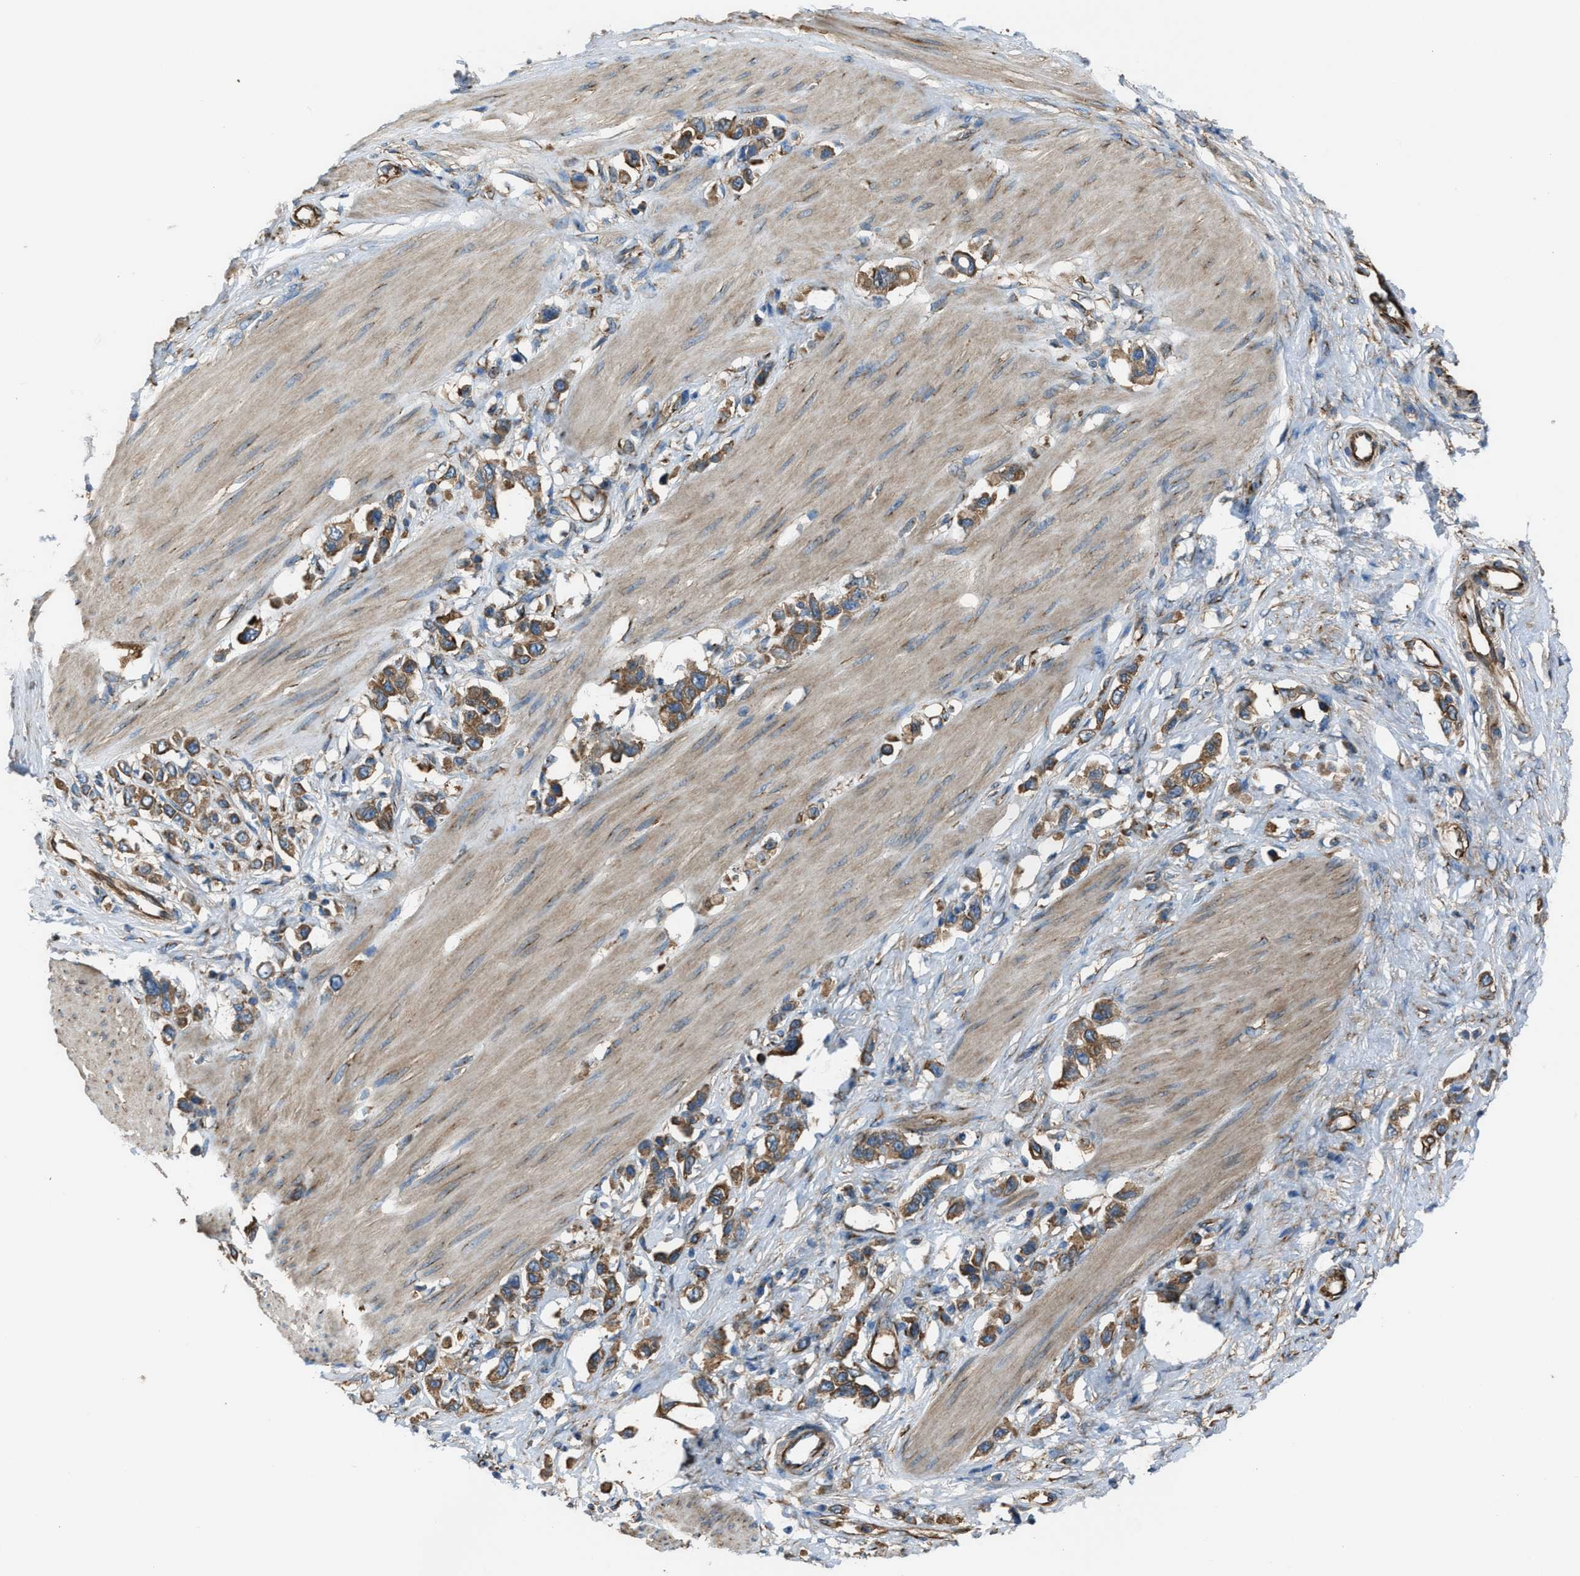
{"staining": {"intensity": "moderate", "quantity": ">75%", "location": "cytoplasmic/membranous"}, "tissue": "stomach cancer", "cell_type": "Tumor cells", "image_type": "cancer", "snomed": [{"axis": "morphology", "description": "Adenocarcinoma, NOS"}, {"axis": "topography", "description": "Stomach"}], "caption": "Adenocarcinoma (stomach) stained with a brown dye reveals moderate cytoplasmic/membranous positive positivity in about >75% of tumor cells.", "gene": "TRPC1", "patient": {"sex": "female", "age": 65}}